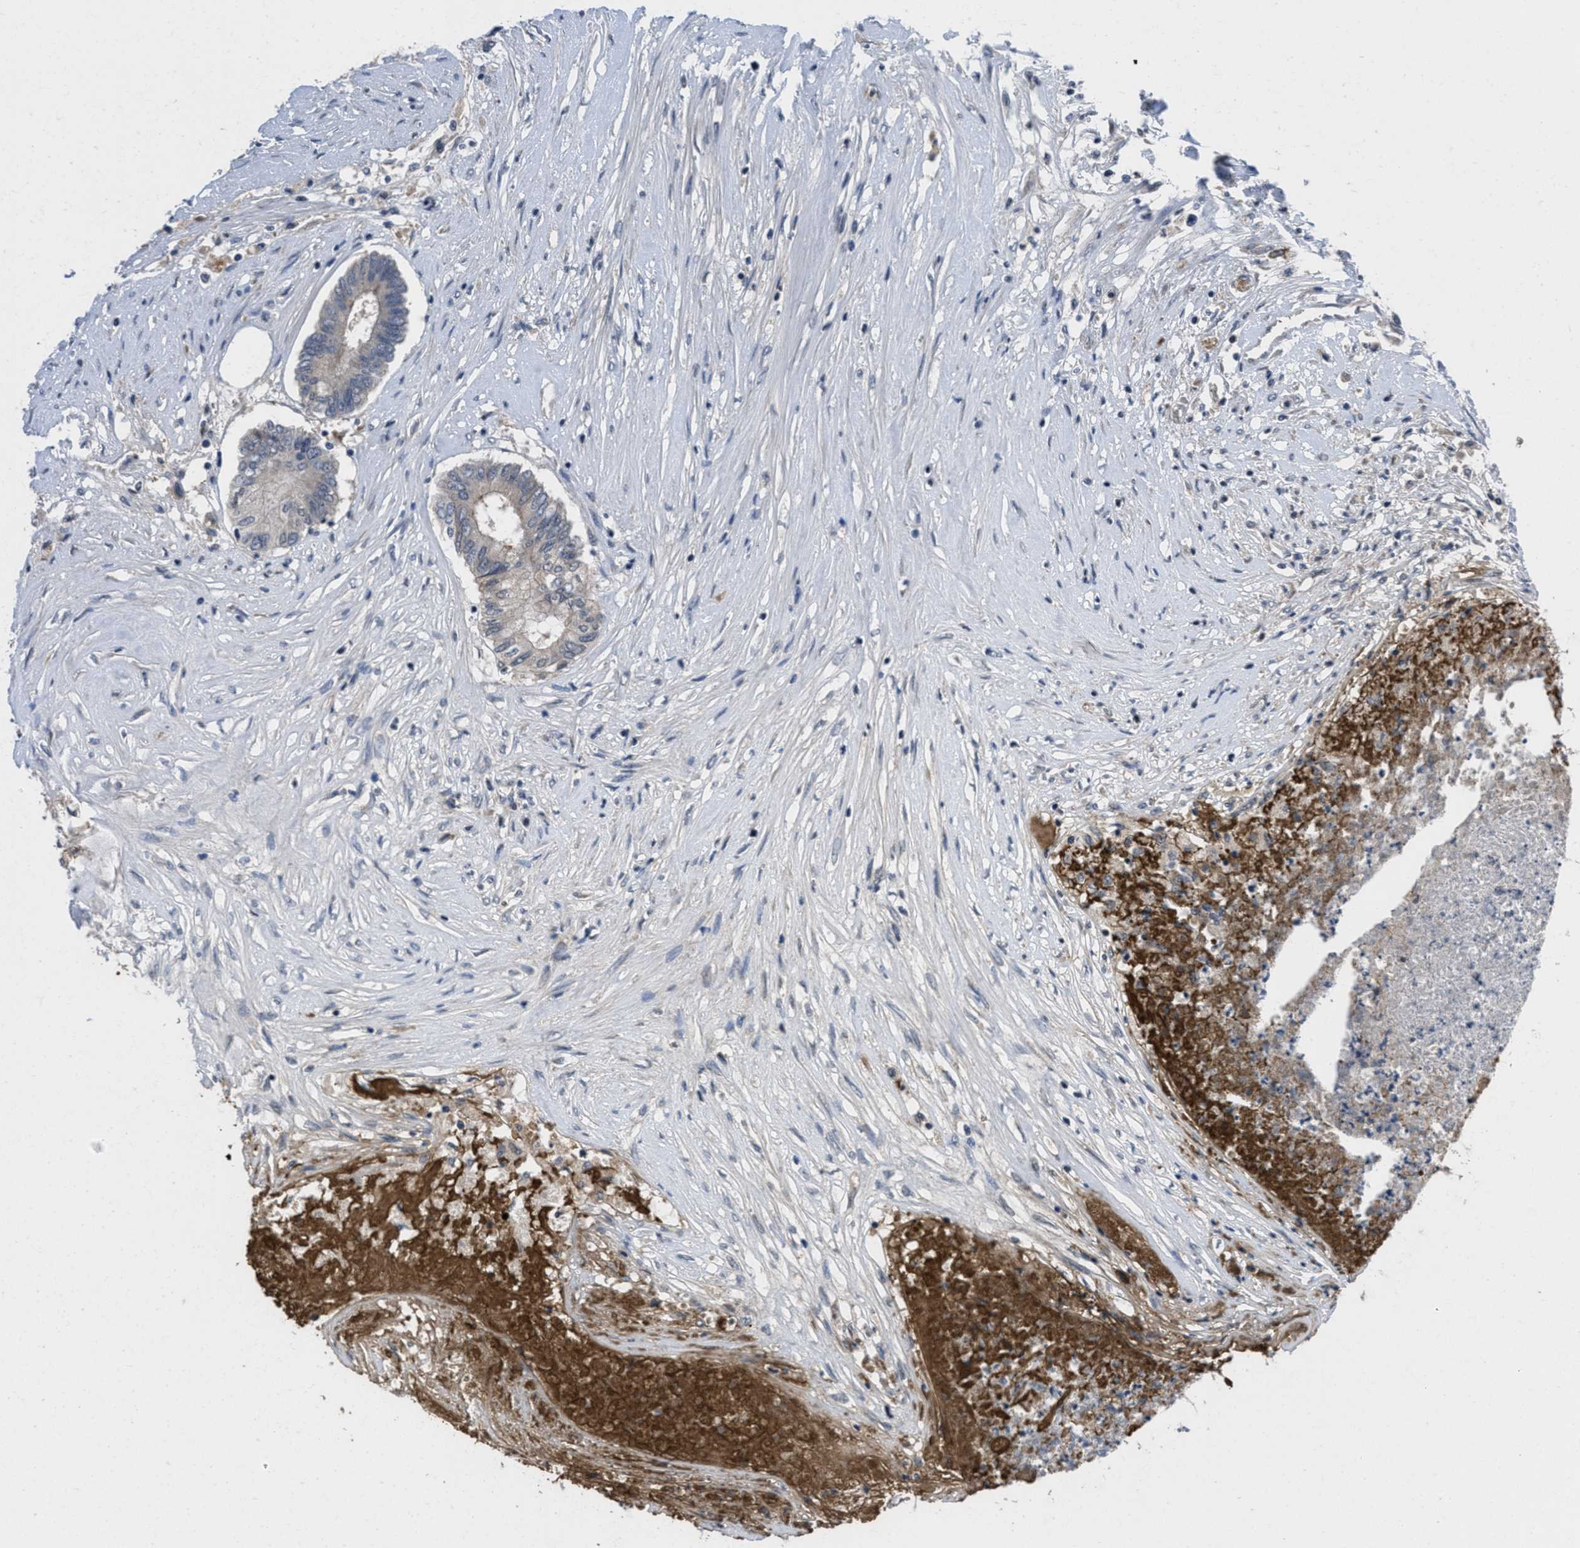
{"staining": {"intensity": "weak", "quantity": "<25%", "location": "cytoplasmic/membranous"}, "tissue": "colorectal cancer", "cell_type": "Tumor cells", "image_type": "cancer", "snomed": [{"axis": "morphology", "description": "Adenocarcinoma, NOS"}, {"axis": "topography", "description": "Rectum"}], "caption": "High magnification brightfield microscopy of colorectal adenocarcinoma stained with DAB (brown) and counterstained with hematoxylin (blue): tumor cells show no significant staining. (Immunohistochemistry, brightfield microscopy, high magnification).", "gene": "ANGPT1", "patient": {"sex": "male", "age": 63}}